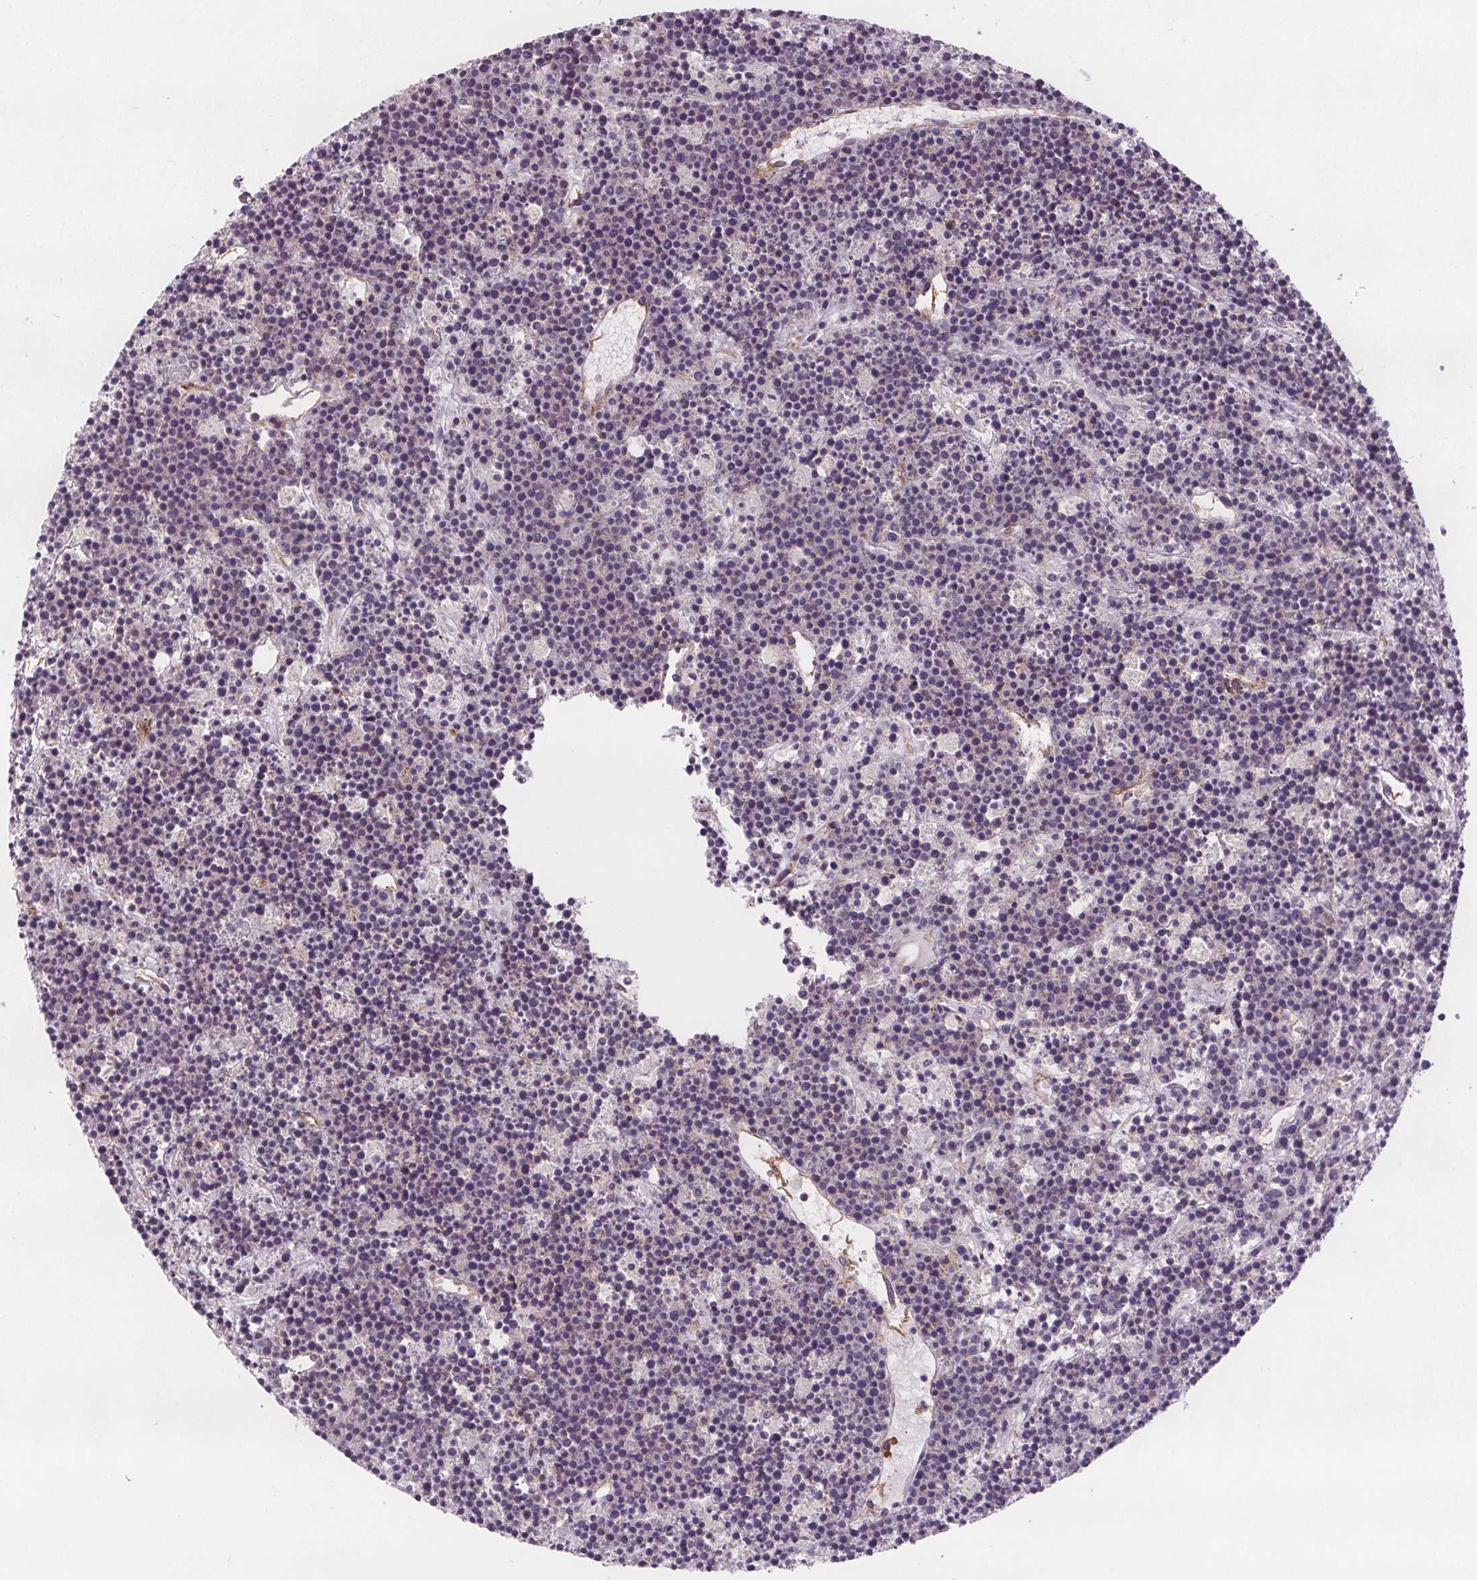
{"staining": {"intensity": "negative", "quantity": "none", "location": "none"}, "tissue": "lymphoma", "cell_type": "Tumor cells", "image_type": "cancer", "snomed": [{"axis": "morphology", "description": "Malignant lymphoma, non-Hodgkin's type, High grade"}, {"axis": "topography", "description": "Ovary"}], "caption": "This is a micrograph of immunohistochemistry (IHC) staining of high-grade malignant lymphoma, non-Hodgkin's type, which shows no positivity in tumor cells.", "gene": "ATP1A1", "patient": {"sex": "female", "age": 56}}